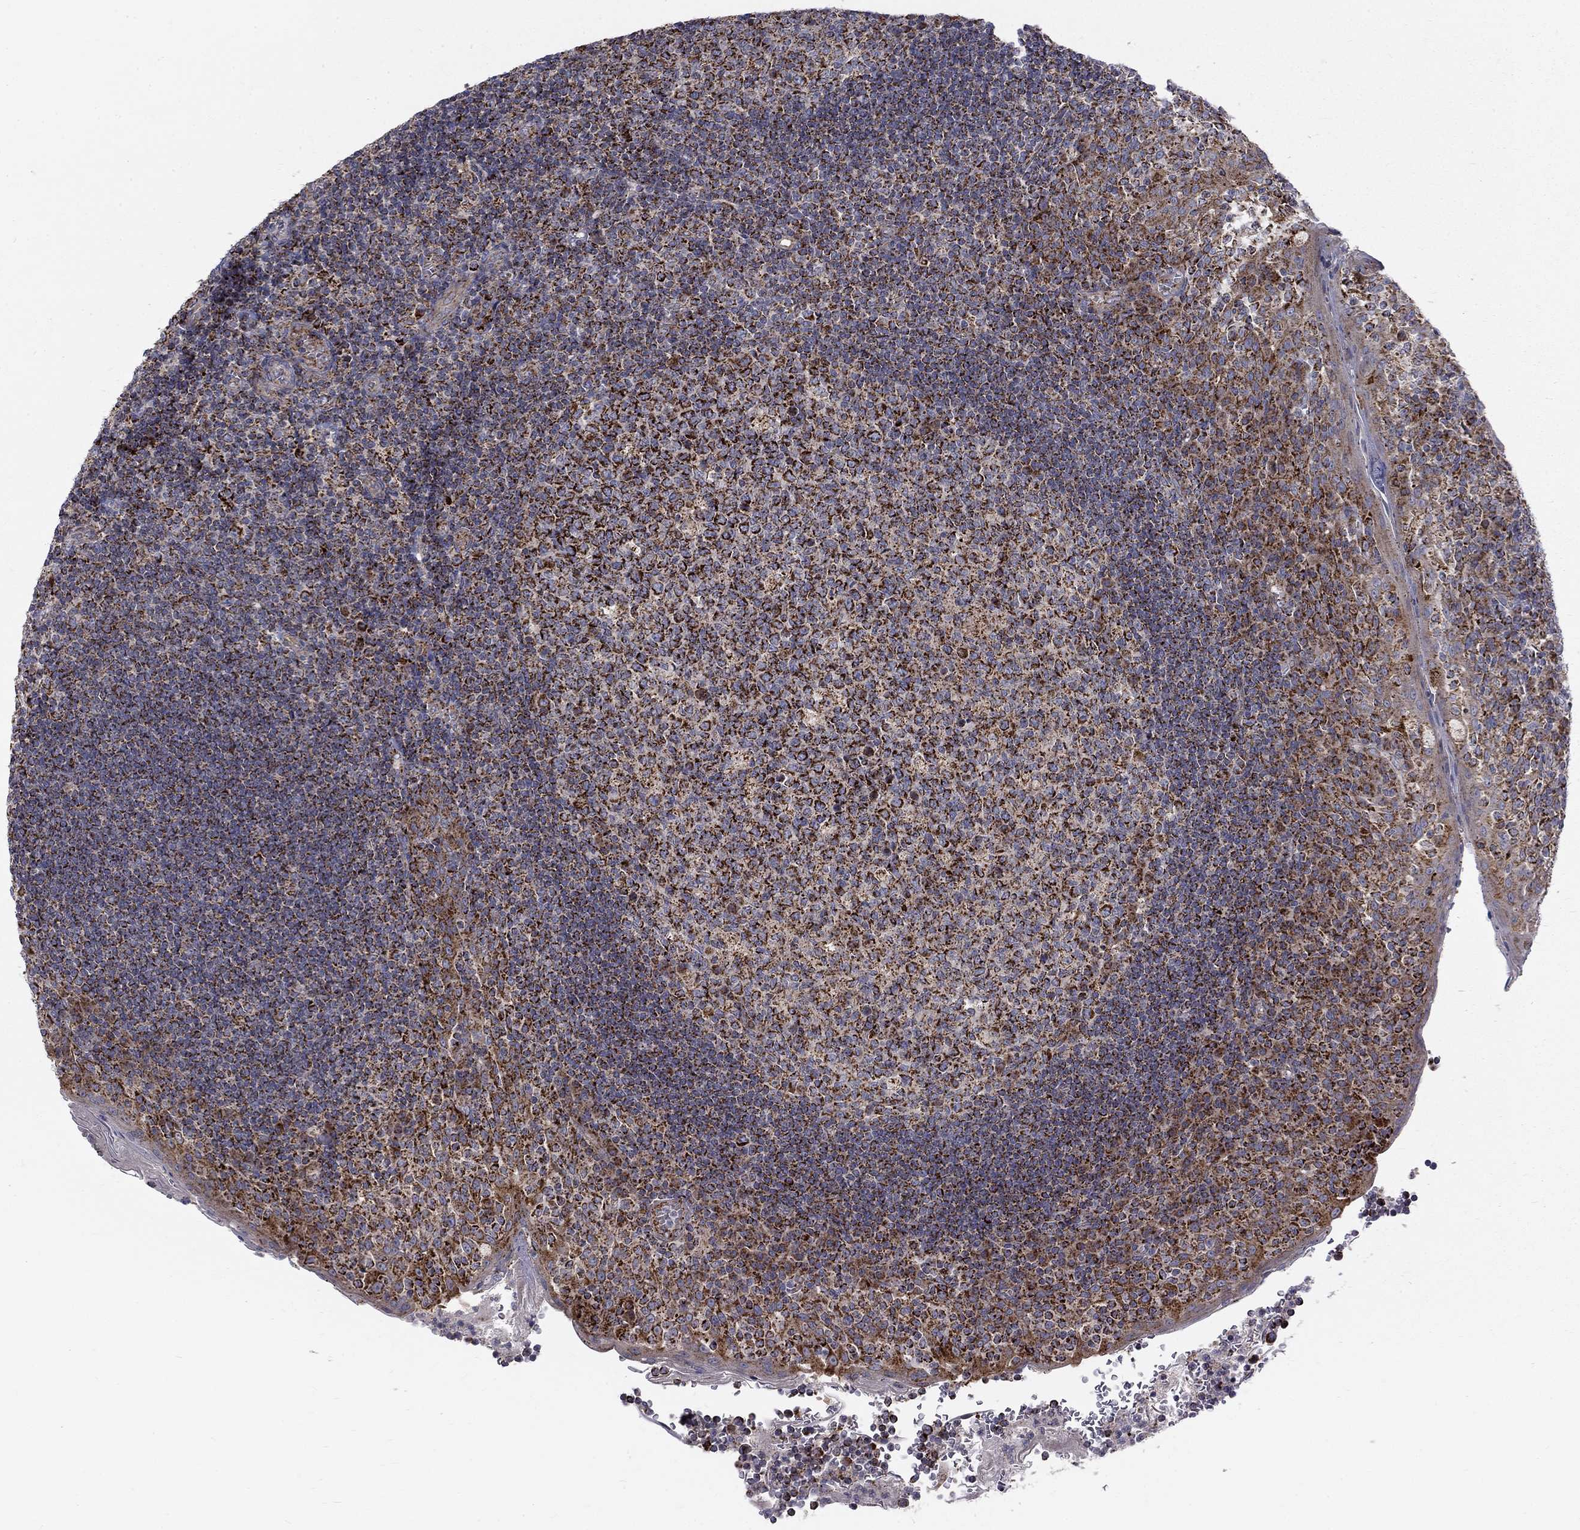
{"staining": {"intensity": "strong", "quantity": ">75%", "location": "cytoplasmic/membranous"}, "tissue": "tonsil", "cell_type": "Germinal center cells", "image_type": "normal", "snomed": [{"axis": "morphology", "description": "Normal tissue, NOS"}, {"axis": "topography", "description": "Tonsil"}], "caption": "Germinal center cells display high levels of strong cytoplasmic/membranous positivity in approximately >75% of cells in unremarkable human tonsil. The staining is performed using DAB (3,3'-diaminobenzidine) brown chromogen to label protein expression. The nuclei are counter-stained blue using hematoxylin.", "gene": "ALDH1B1", "patient": {"sex": "female", "age": 13}}